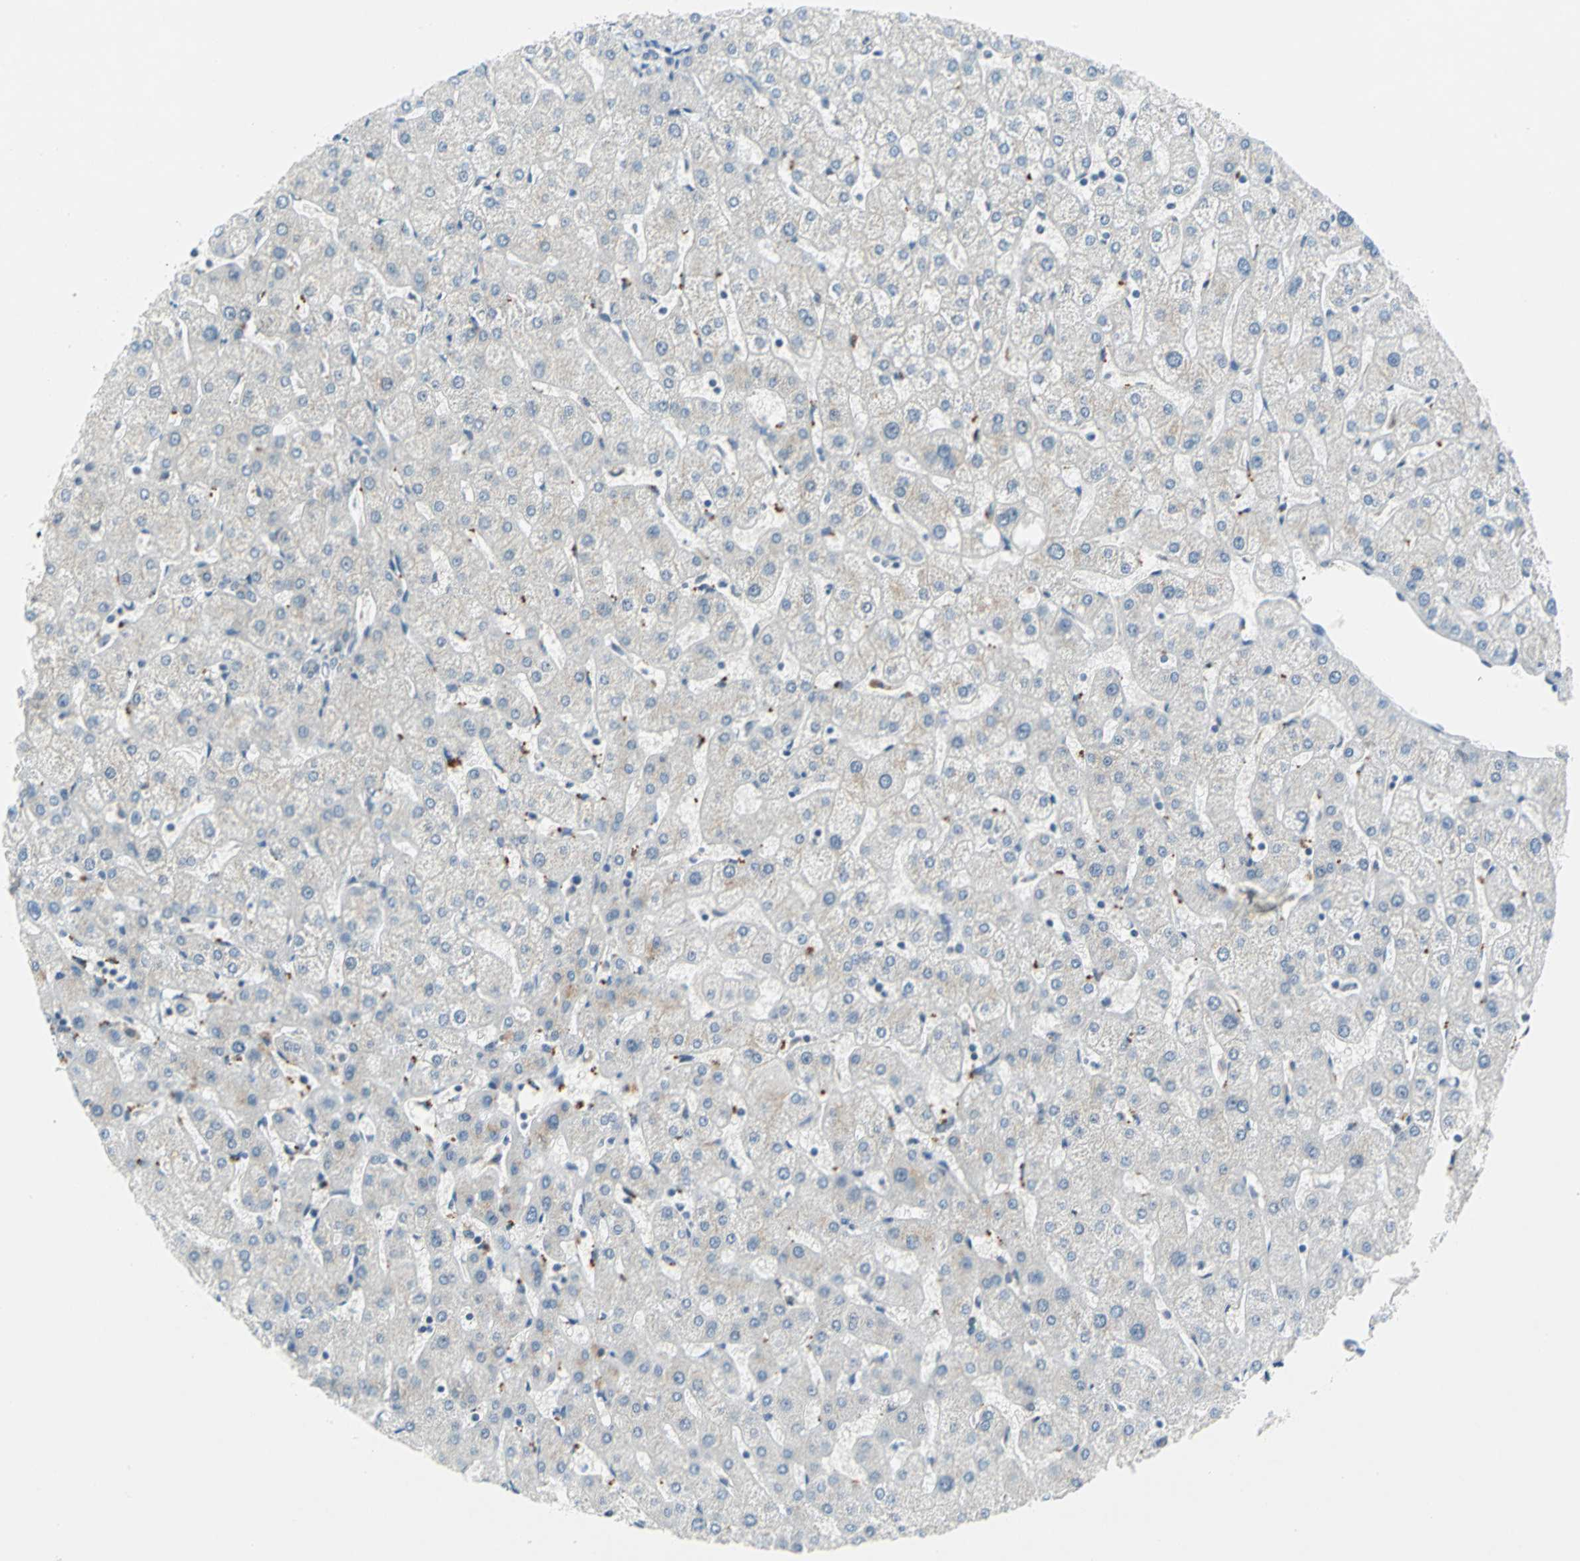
{"staining": {"intensity": "negative", "quantity": "none", "location": "none"}, "tissue": "liver", "cell_type": "Cholangiocytes", "image_type": "normal", "snomed": [{"axis": "morphology", "description": "Normal tissue, NOS"}, {"axis": "topography", "description": "Liver"}], "caption": "The immunohistochemistry (IHC) micrograph has no significant staining in cholangiocytes of liver.", "gene": "PIN1", "patient": {"sex": "male", "age": 67}}